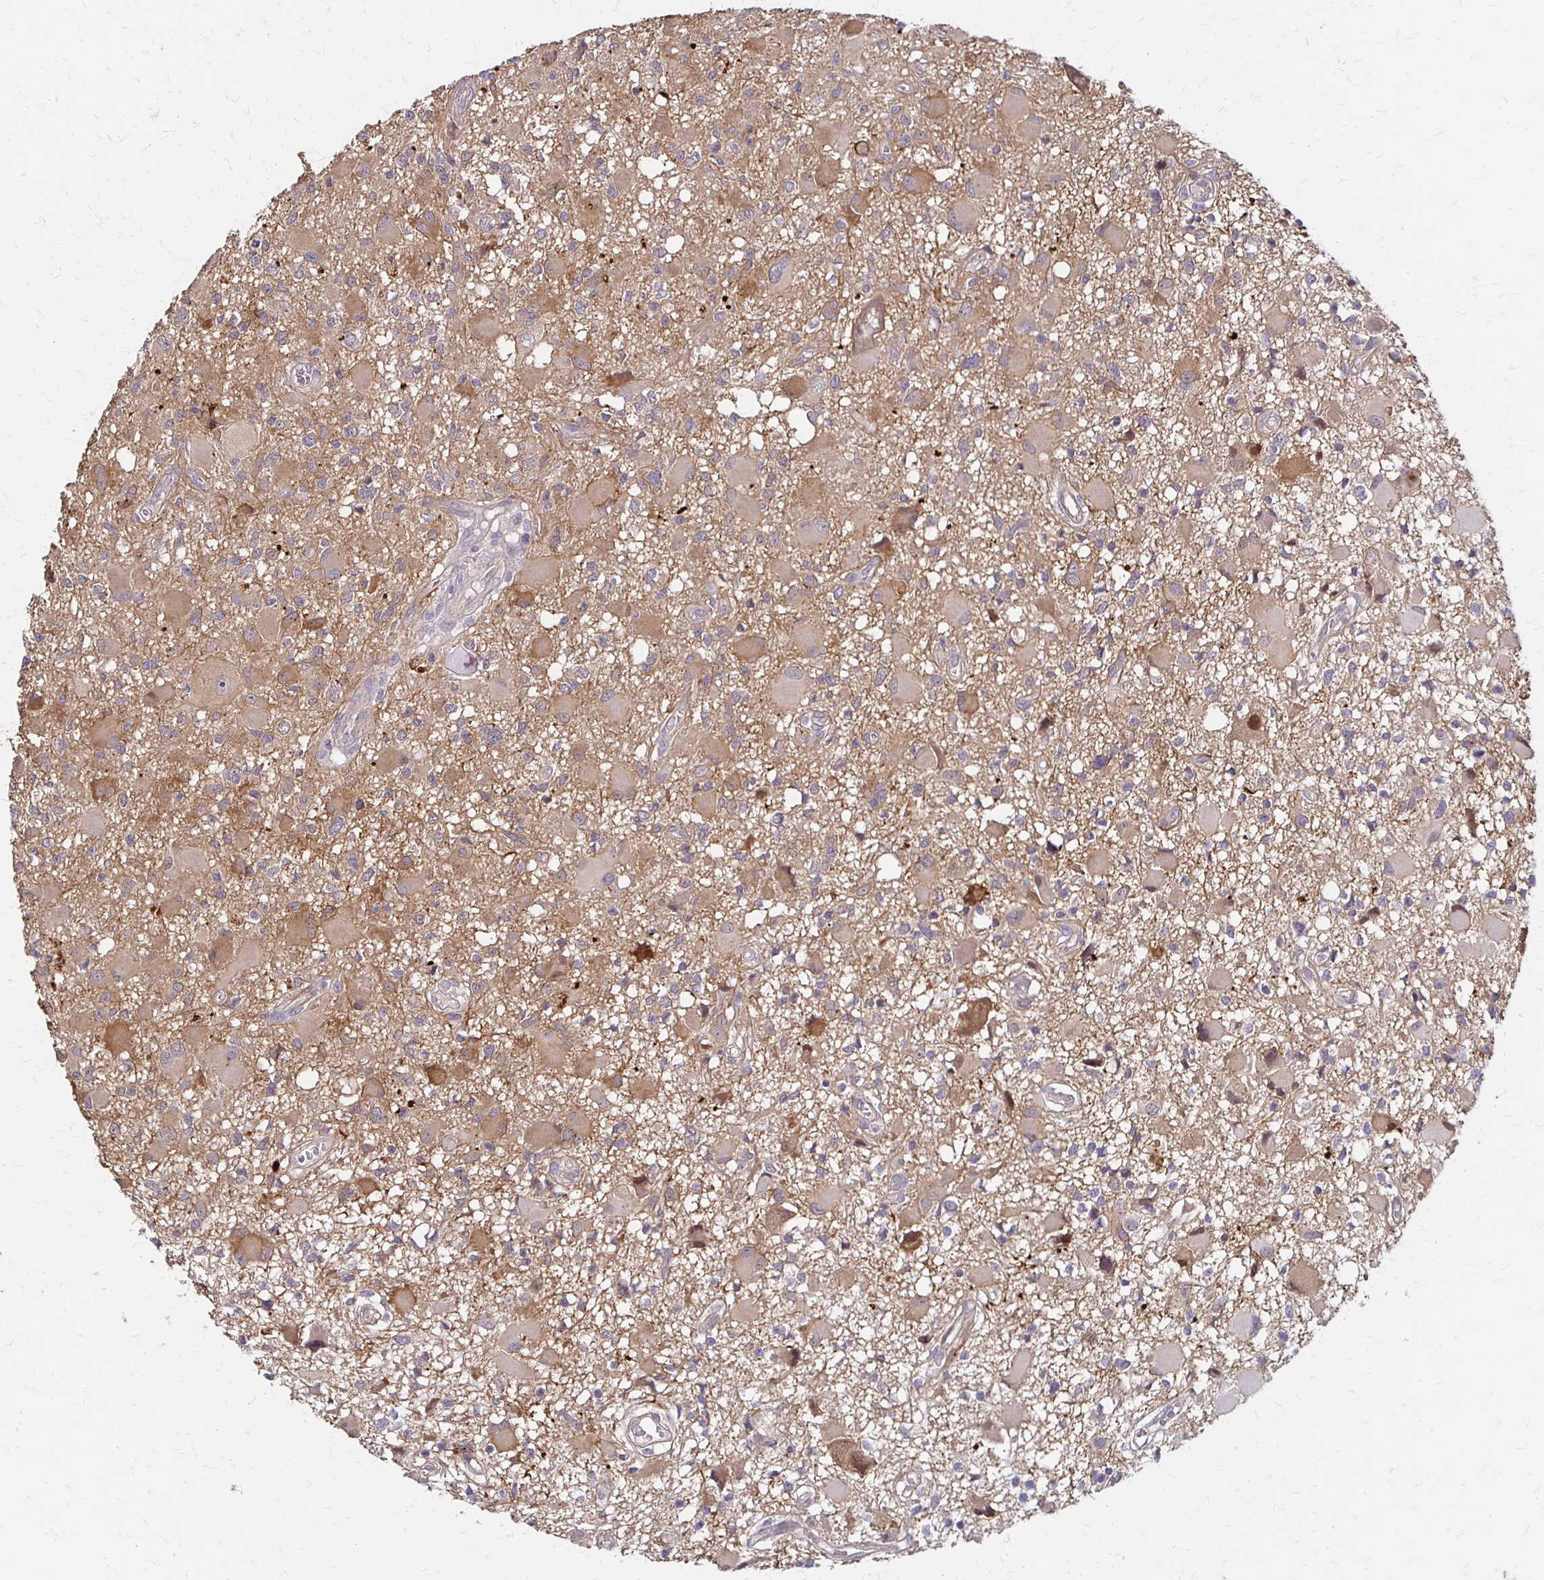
{"staining": {"intensity": "weak", "quantity": "25%-75%", "location": "cytoplasmic/membranous"}, "tissue": "glioma", "cell_type": "Tumor cells", "image_type": "cancer", "snomed": [{"axis": "morphology", "description": "Glioma, malignant, High grade"}, {"axis": "topography", "description": "Brain"}], "caption": "The image demonstrates staining of glioma, revealing weak cytoplasmic/membranous protein expression (brown color) within tumor cells. Immunohistochemistry stains the protein of interest in brown and the nuclei are stained blue.", "gene": "CFL2", "patient": {"sex": "male", "age": 54}}